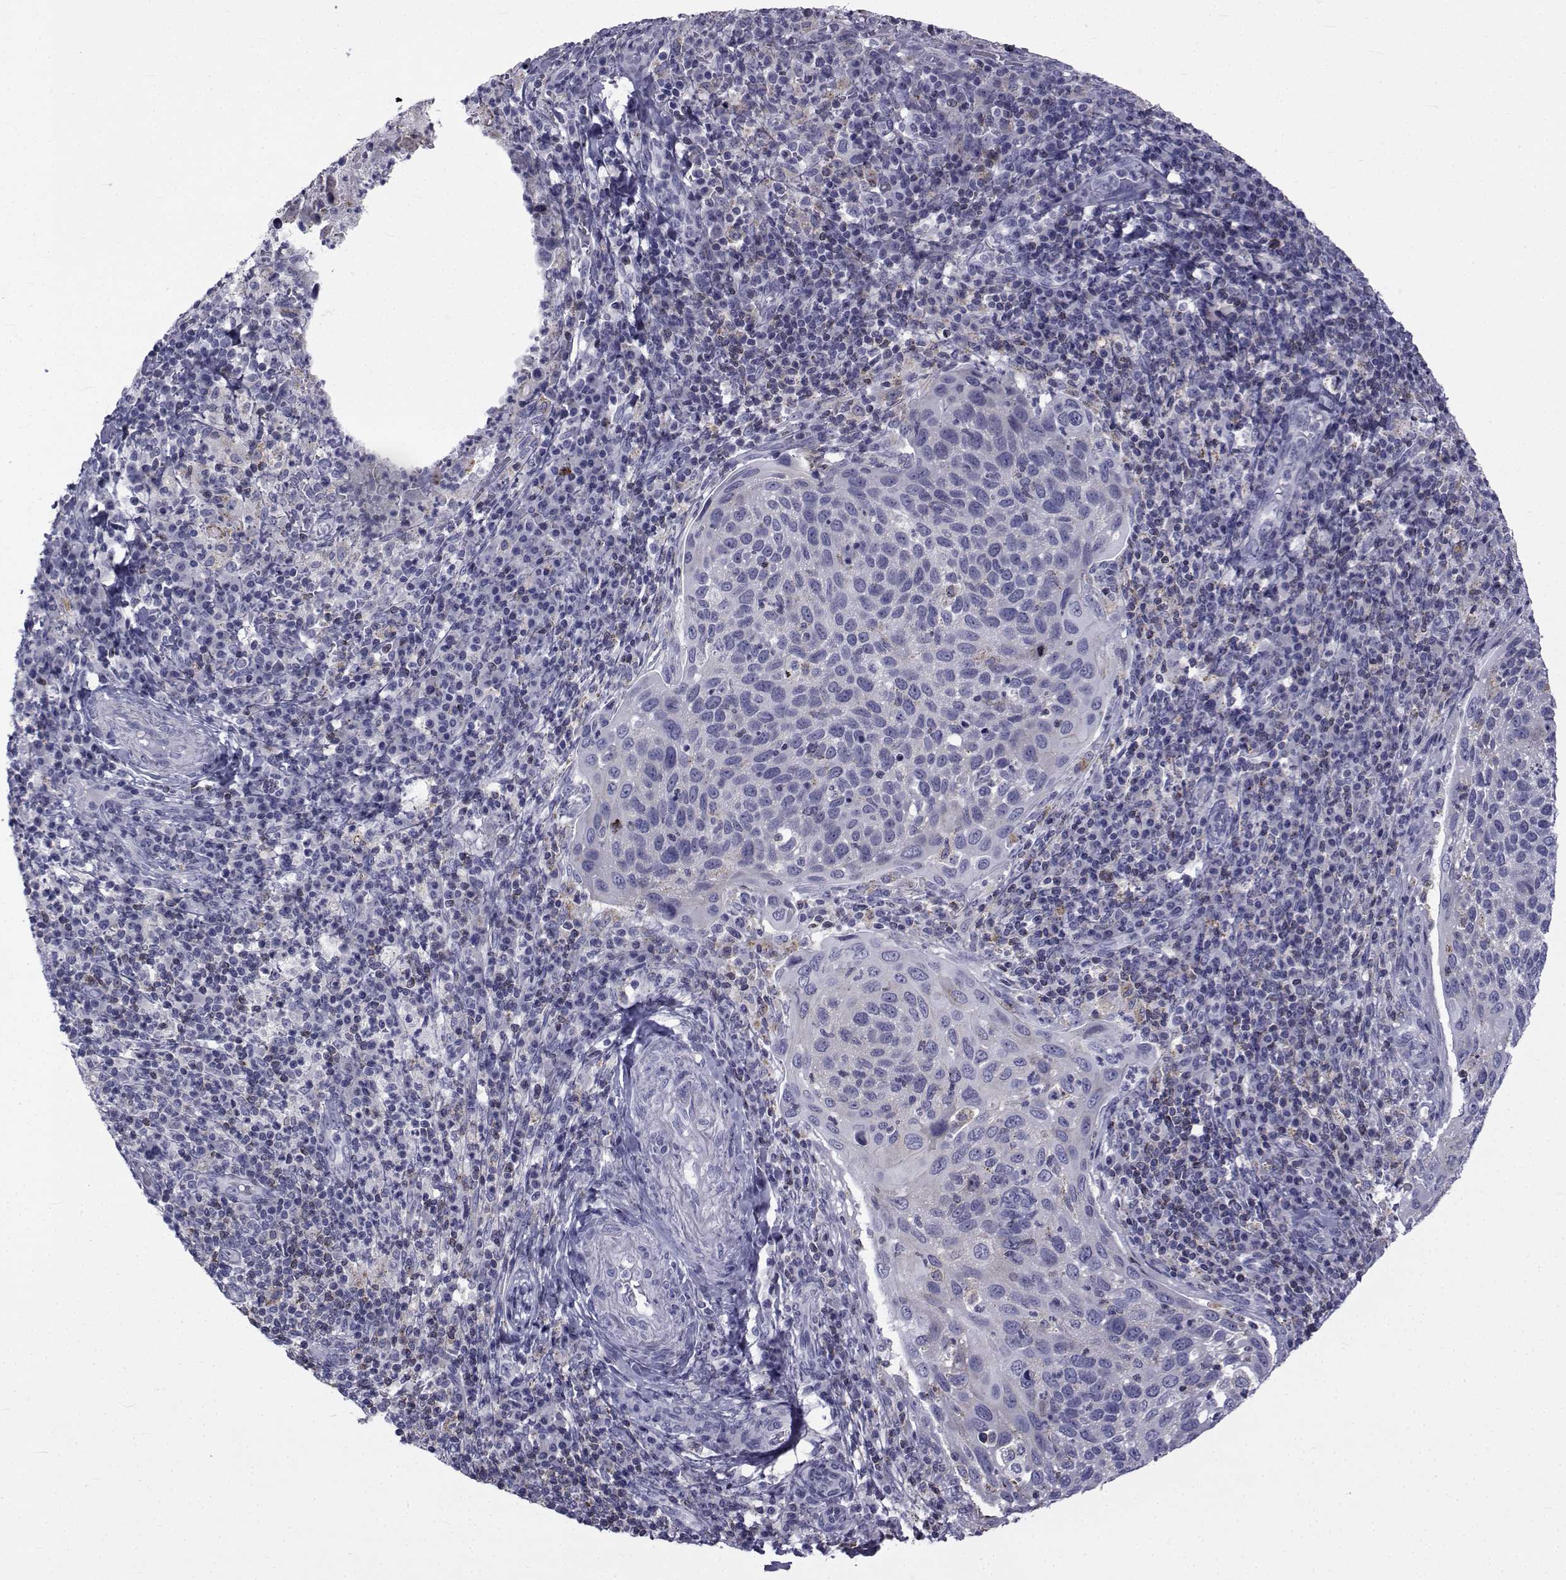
{"staining": {"intensity": "weak", "quantity": "<25%", "location": "cytoplasmic/membranous"}, "tissue": "cervical cancer", "cell_type": "Tumor cells", "image_type": "cancer", "snomed": [{"axis": "morphology", "description": "Squamous cell carcinoma, NOS"}, {"axis": "topography", "description": "Cervix"}], "caption": "Immunohistochemistry (IHC) histopathology image of cervical cancer stained for a protein (brown), which displays no staining in tumor cells. Brightfield microscopy of immunohistochemistry stained with DAB (brown) and hematoxylin (blue), captured at high magnification.", "gene": "PDE6H", "patient": {"sex": "female", "age": 54}}